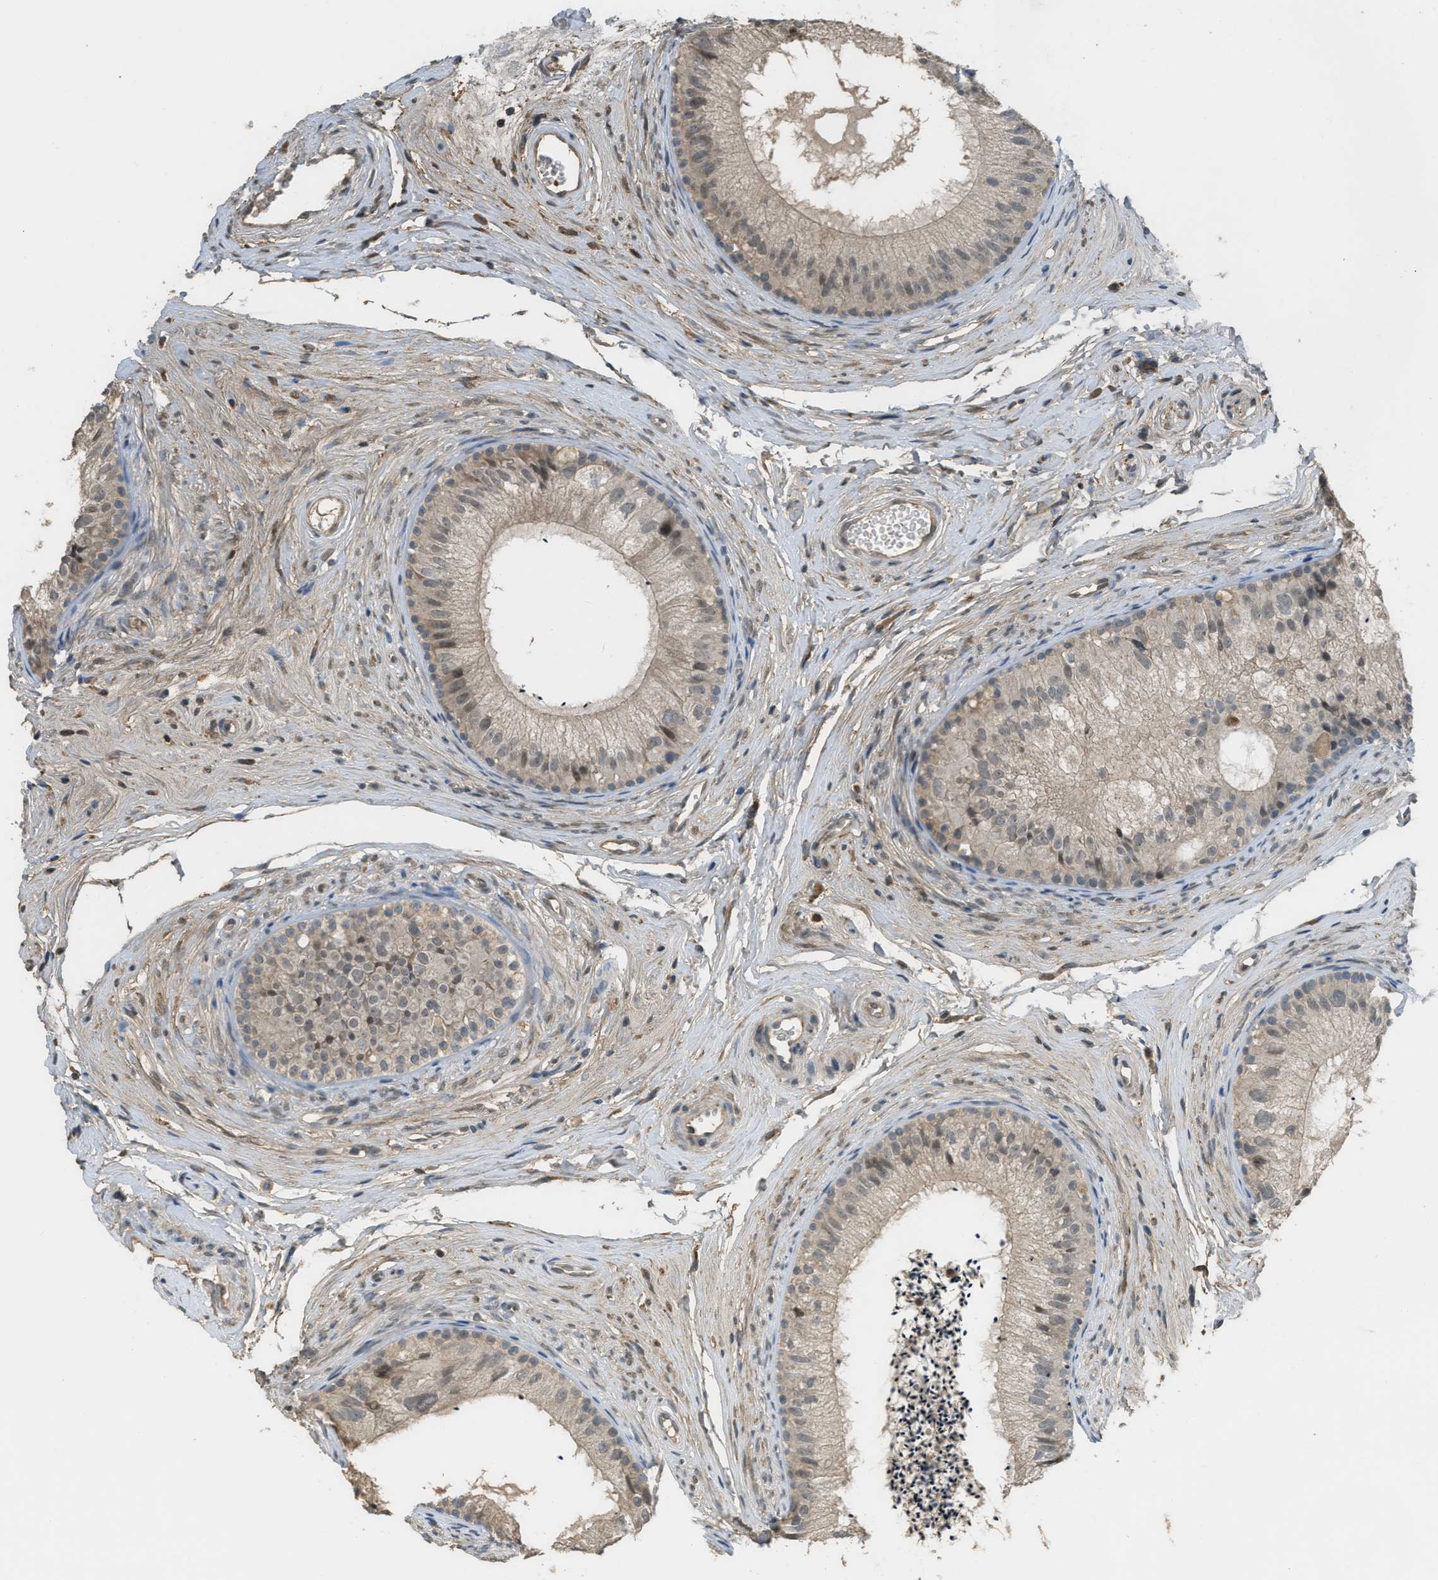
{"staining": {"intensity": "weak", "quantity": "<25%", "location": "cytoplasmic/membranous"}, "tissue": "epididymis", "cell_type": "Glandular cells", "image_type": "normal", "snomed": [{"axis": "morphology", "description": "Normal tissue, NOS"}, {"axis": "topography", "description": "Epididymis"}], "caption": "Micrograph shows no significant protein positivity in glandular cells of normal epididymis.", "gene": "IGF2BP2", "patient": {"sex": "male", "age": 56}}